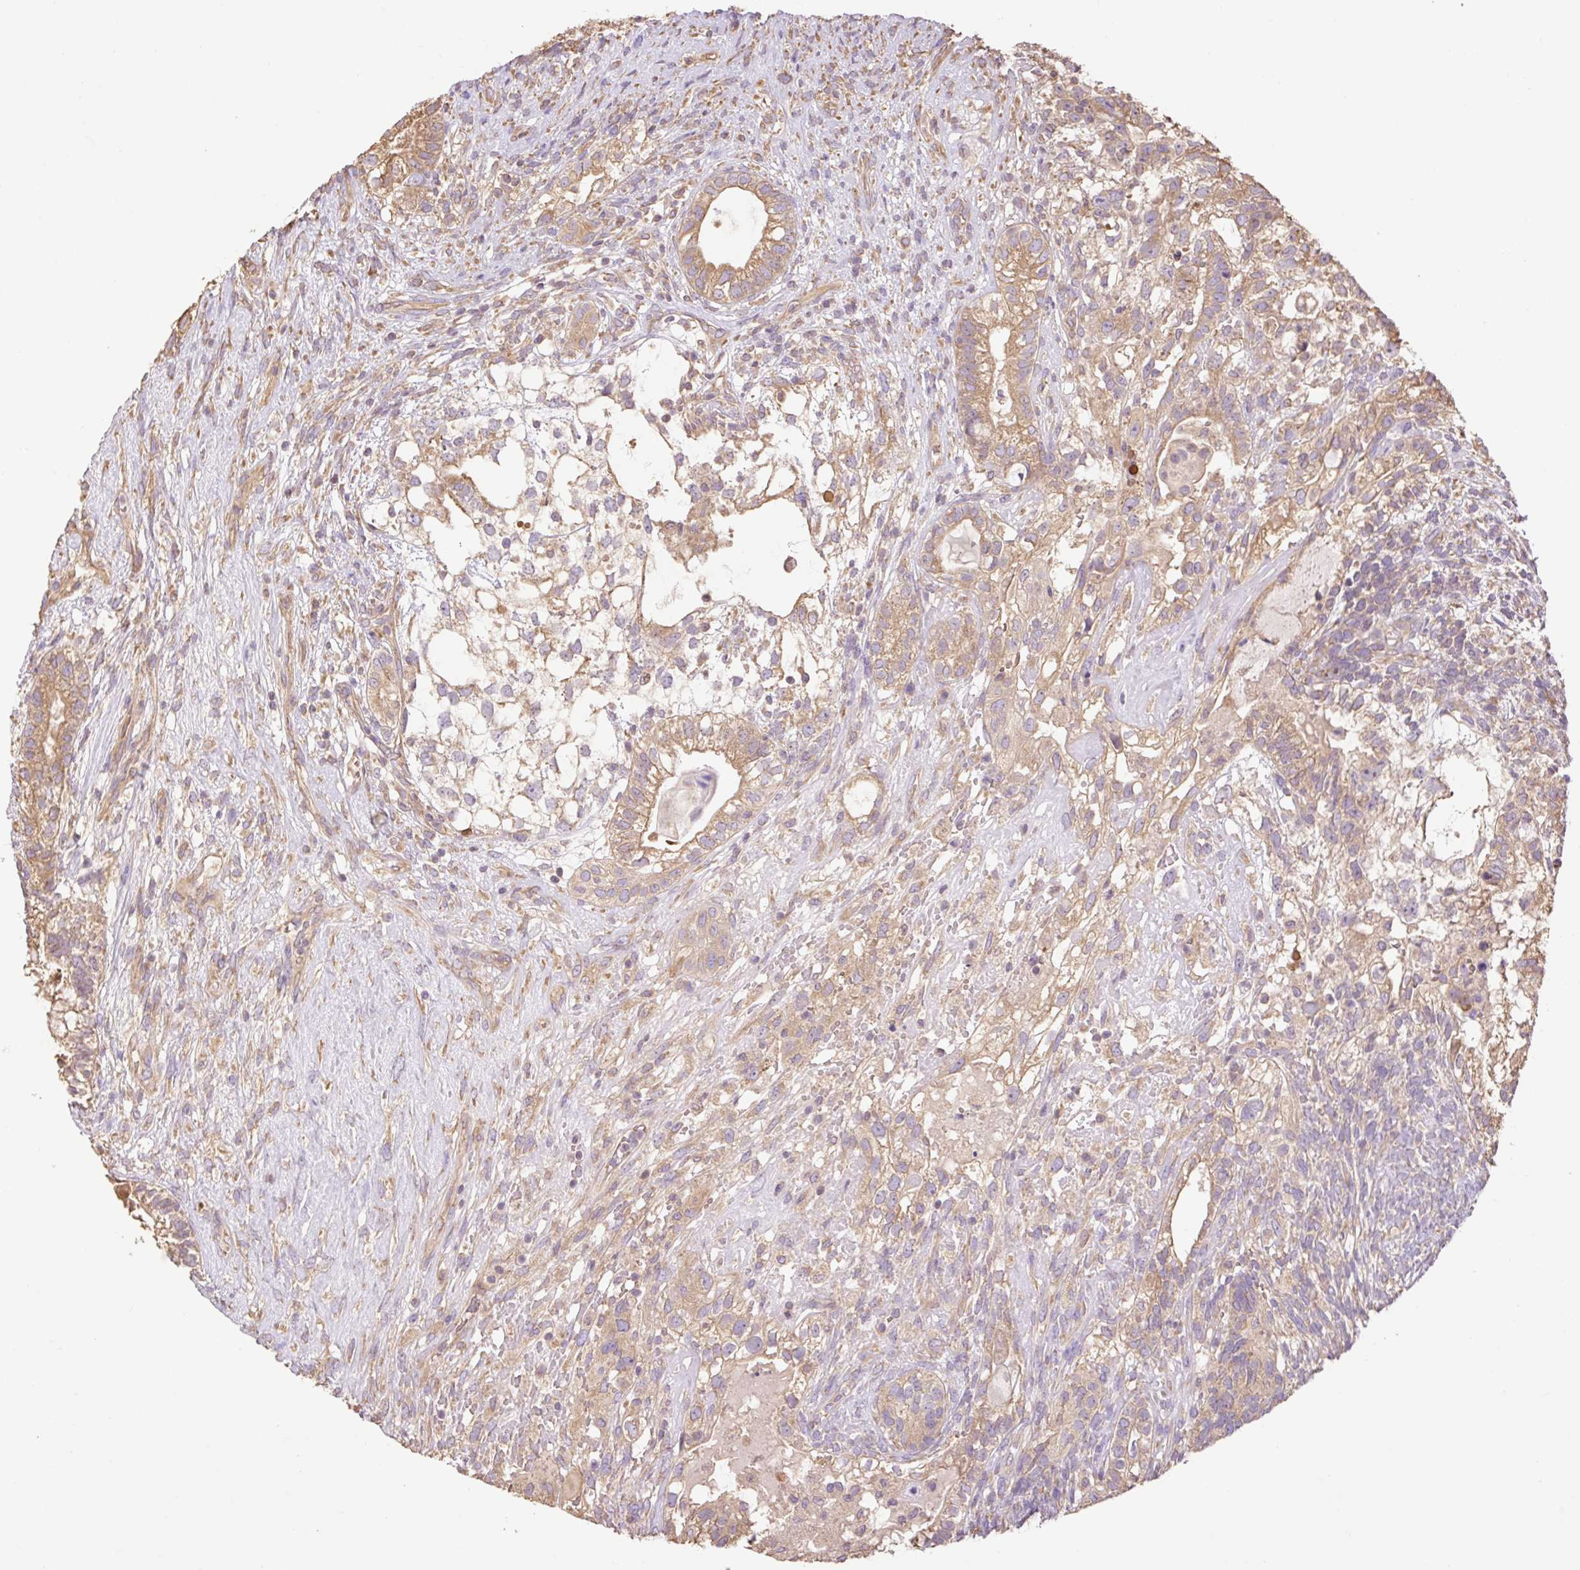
{"staining": {"intensity": "moderate", "quantity": ">75%", "location": "cytoplasmic/membranous"}, "tissue": "testis cancer", "cell_type": "Tumor cells", "image_type": "cancer", "snomed": [{"axis": "morphology", "description": "Seminoma, NOS"}, {"axis": "morphology", "description": "Carcinoma, Embryonal, NOS"}, {"axis": "topography", "description": "Testis"}], "caption": "DAB immunohistochemical staining of human testis cancer (seminoma) demonstrates moderate cytoplasmic/membranous protein expression in about >75% of tumor cells. (brown staining indicates protein expression, while blue staining denotes nuclei).", "gene": "DESI1", "patient": {"sex": "male", "age": 41}}